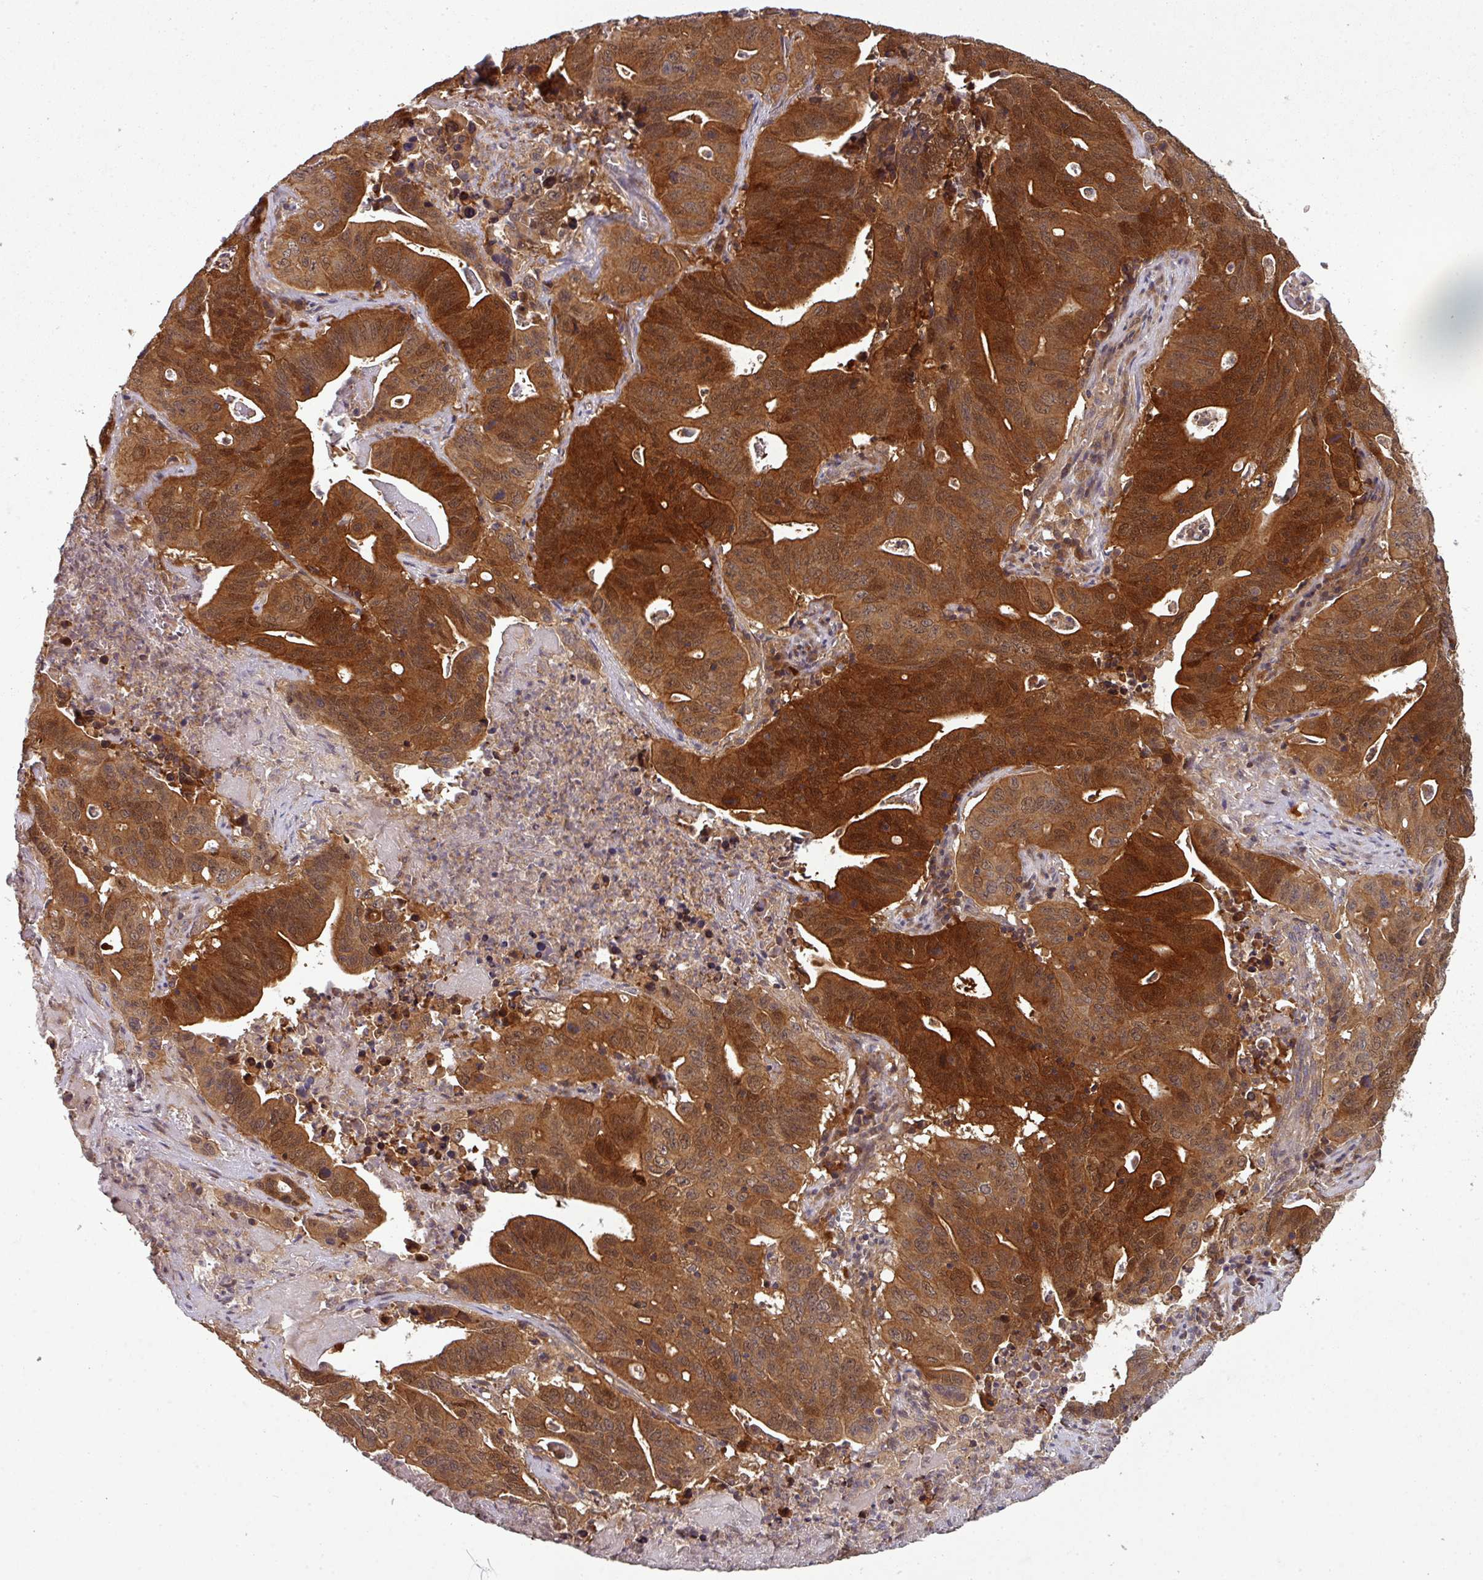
{"staining": {"intensity": "strong", "quantity": ">75%", "location": "cytoplasmic/membranous,nuclear"}, "tissue": "lung cancer", "cell_type": "Tumor cells", "image_type": "cancer", "snomed": [{"axis": "morphology", "description": "Adenocarcinoma, NOS"}, {"axis": "topography", "description": "Lung"}], "caption": "Protein staining reveals strong cytoplasmic/membranous and nuclear staining in about >75% of tumor cells in lung adenocarcinoma. (DAB (3,3'-diaminobenzidine) IHC with brightfield microscopy, high magnification).", "gene": "GSKIP", "patient": {"sex": "female", "age": 60}}